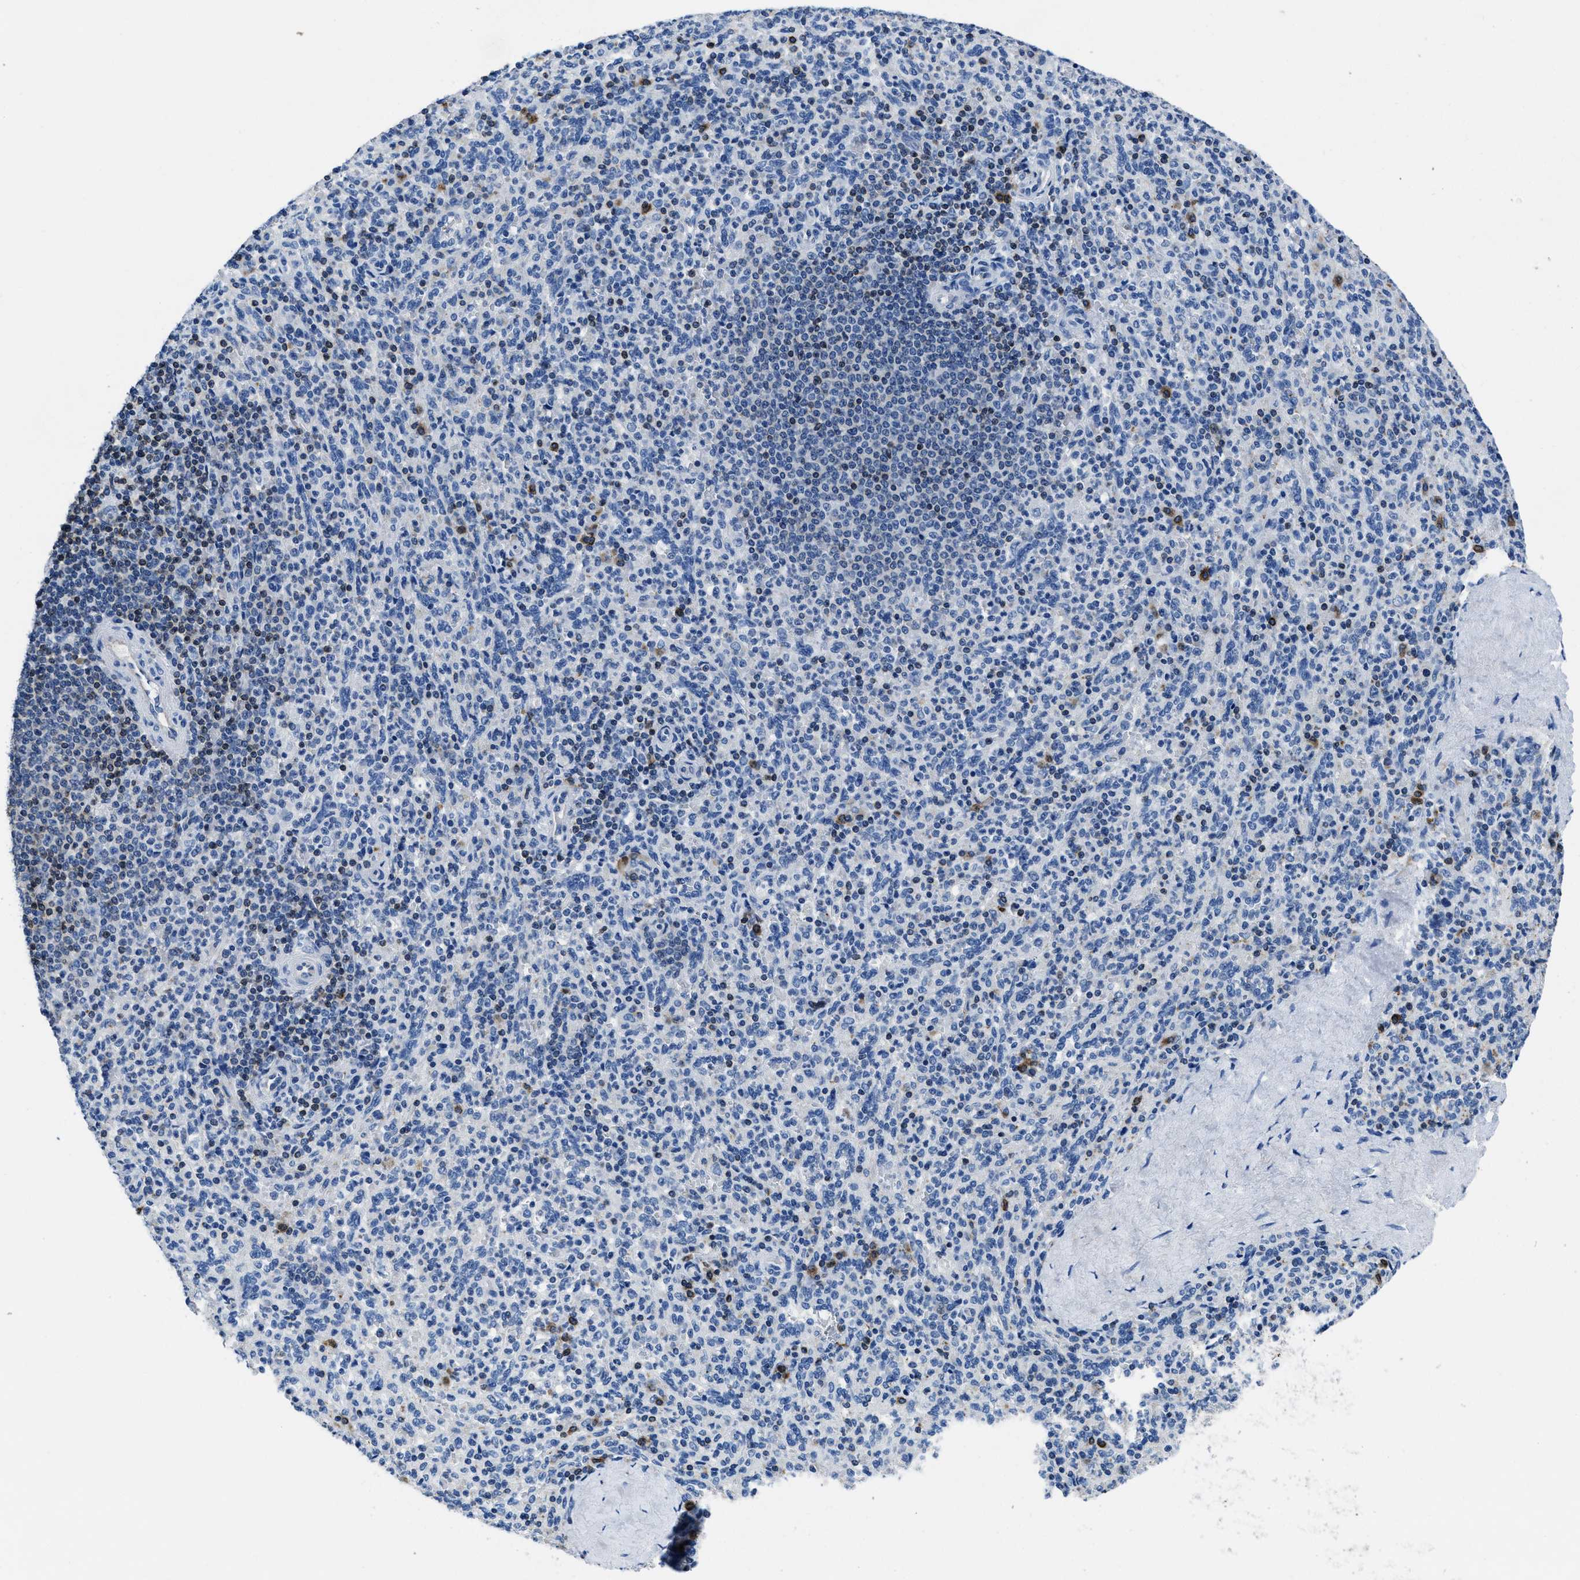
{"staining": {"intensity": "weak", "quantity": "<25%", "location": "cytoplasmic/membranous"}, "tissue": "spleen", "cell_type": "Cells in red pulp", "image_type": "normal", "snomed": [{"axis": "morphology", "description": "Normal tissue, NOS"}, {"axis": "topography", "description": "Spleen"}], "caption": "Cells in red pulp are negative for protein expression in benign human spleen. (Stains: DAB IHC with hematoxylin counter stain, Microscopy: brightfield microscopy at high magnification).", "gene": "ITGA3", "patient": {"sex": "male", "age": 36}}